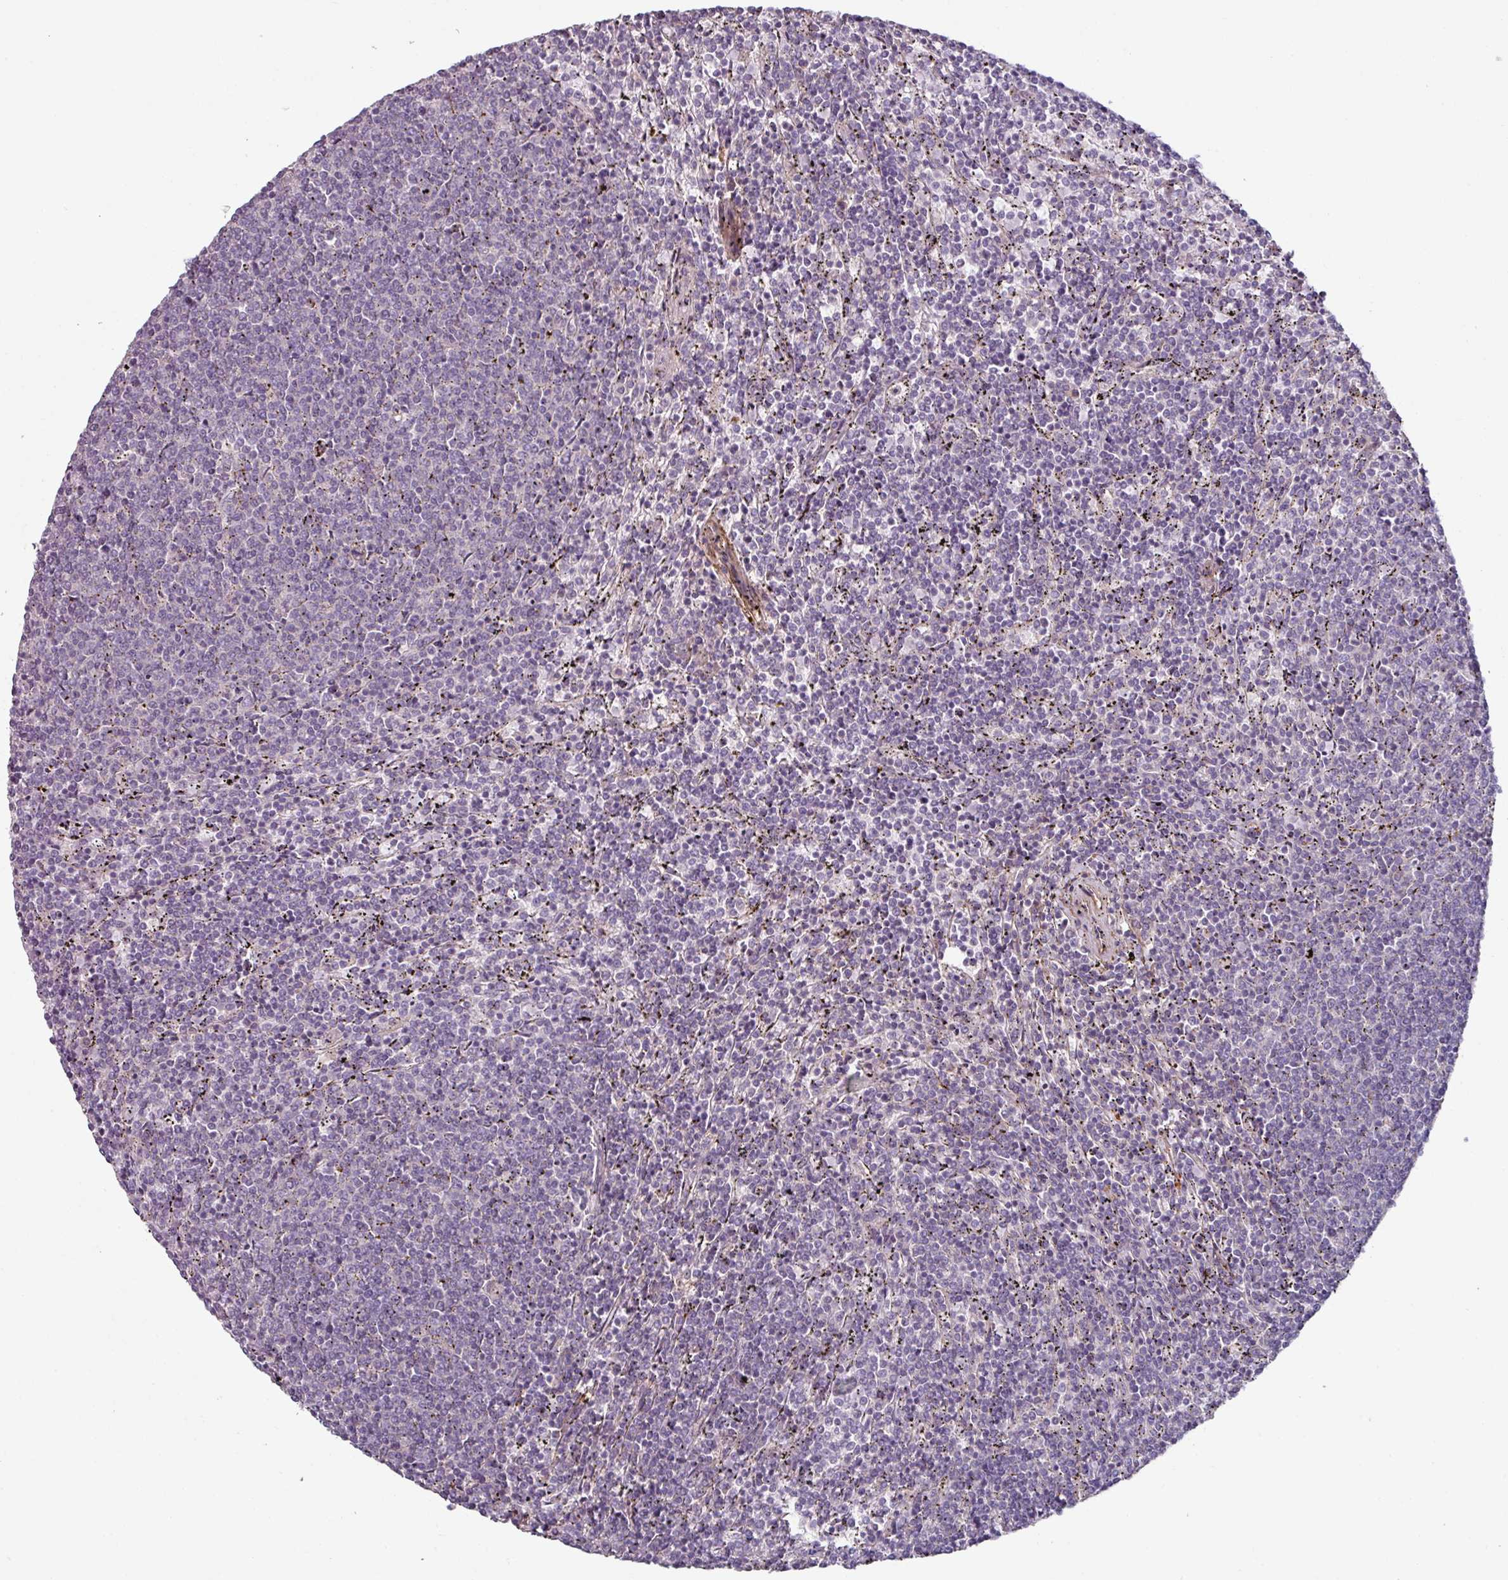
{"staining": {"intensity": "negative", "quantity": "none", "location": "none"}, "tissue": "lymphoma", "cell_type": "Tumor cells", "image_type": "cancer", "snomed": [{"axis": "morphology", "description": "Malignant lymphoma, non-Hodgkin's type, Low grade"}, {"axis": "topography", "description": "Spleen"}], "caption": "Tumor cells show no significant positivity in lymphoma. Brightfield microscopy of immunohistochemistry stained with DAB (brown) and hematoxylin (blue), captured at high magnification.", "gene": "MTMR14", "patient": {"sex": "female", "age": 50}}